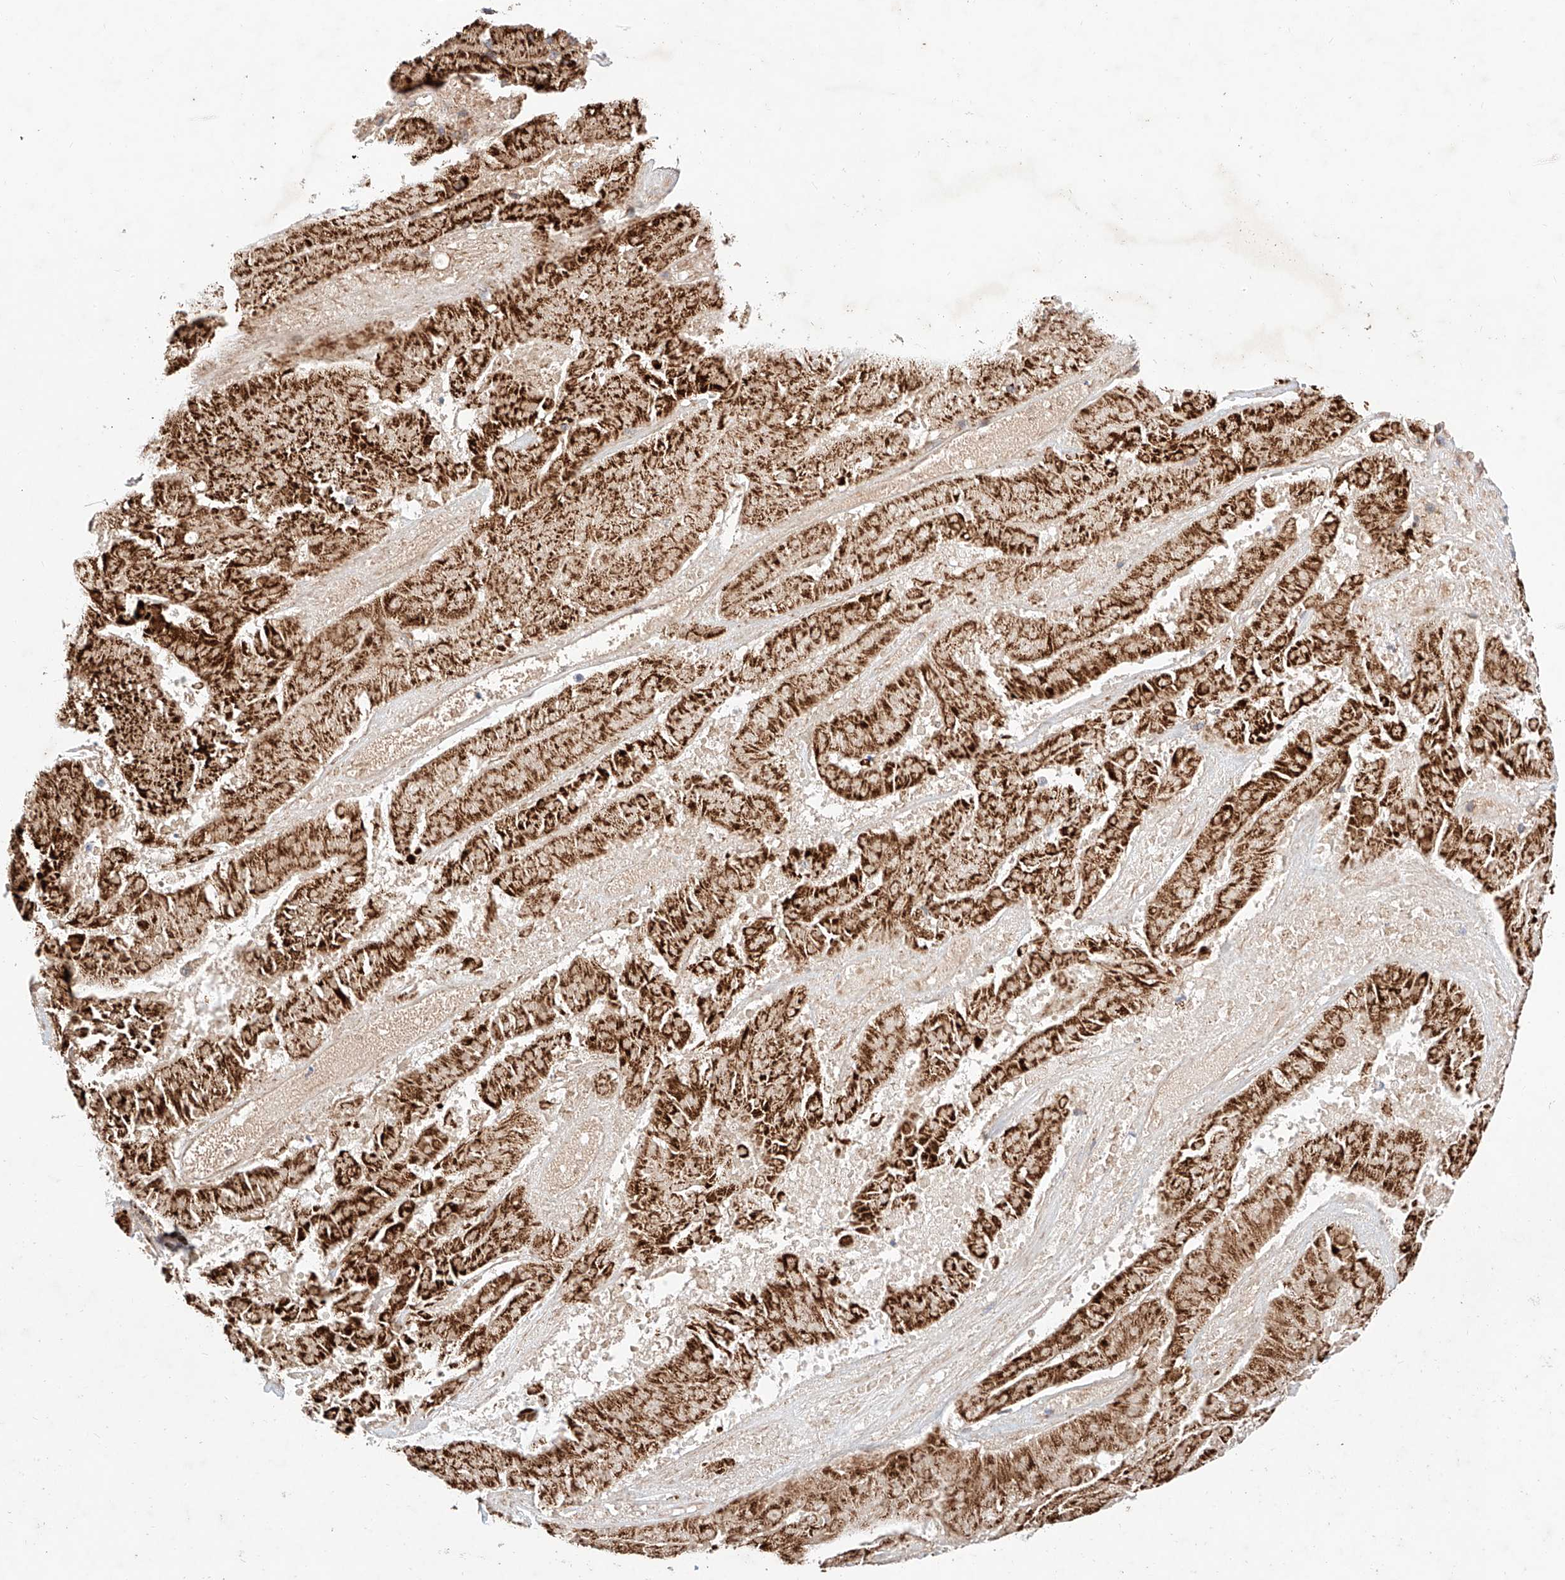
{"staining": {"intensity": "strong", "quantity": ">75%", "location": "cytoplasmic/membranous"}, "tissue": "pancreatic cancer", "cell_type": "Tumor cells", "image_type": "cancer", "snomed": [{"axis": "morphology", "description": "Adenocarcinoma, NOS"}, {"axis": "topography", "description": "Pancreas"}], "caption": "Strong cytoplasmic/membranous protein staining is seen in about >75% of tumor cells in pancreatic adenocarcinoma. Ihc stains the protein of interest in brown and the nuclei are stained blue.", "gene": "NR1D1", "patient": {"sex": "male", "age": 63}}